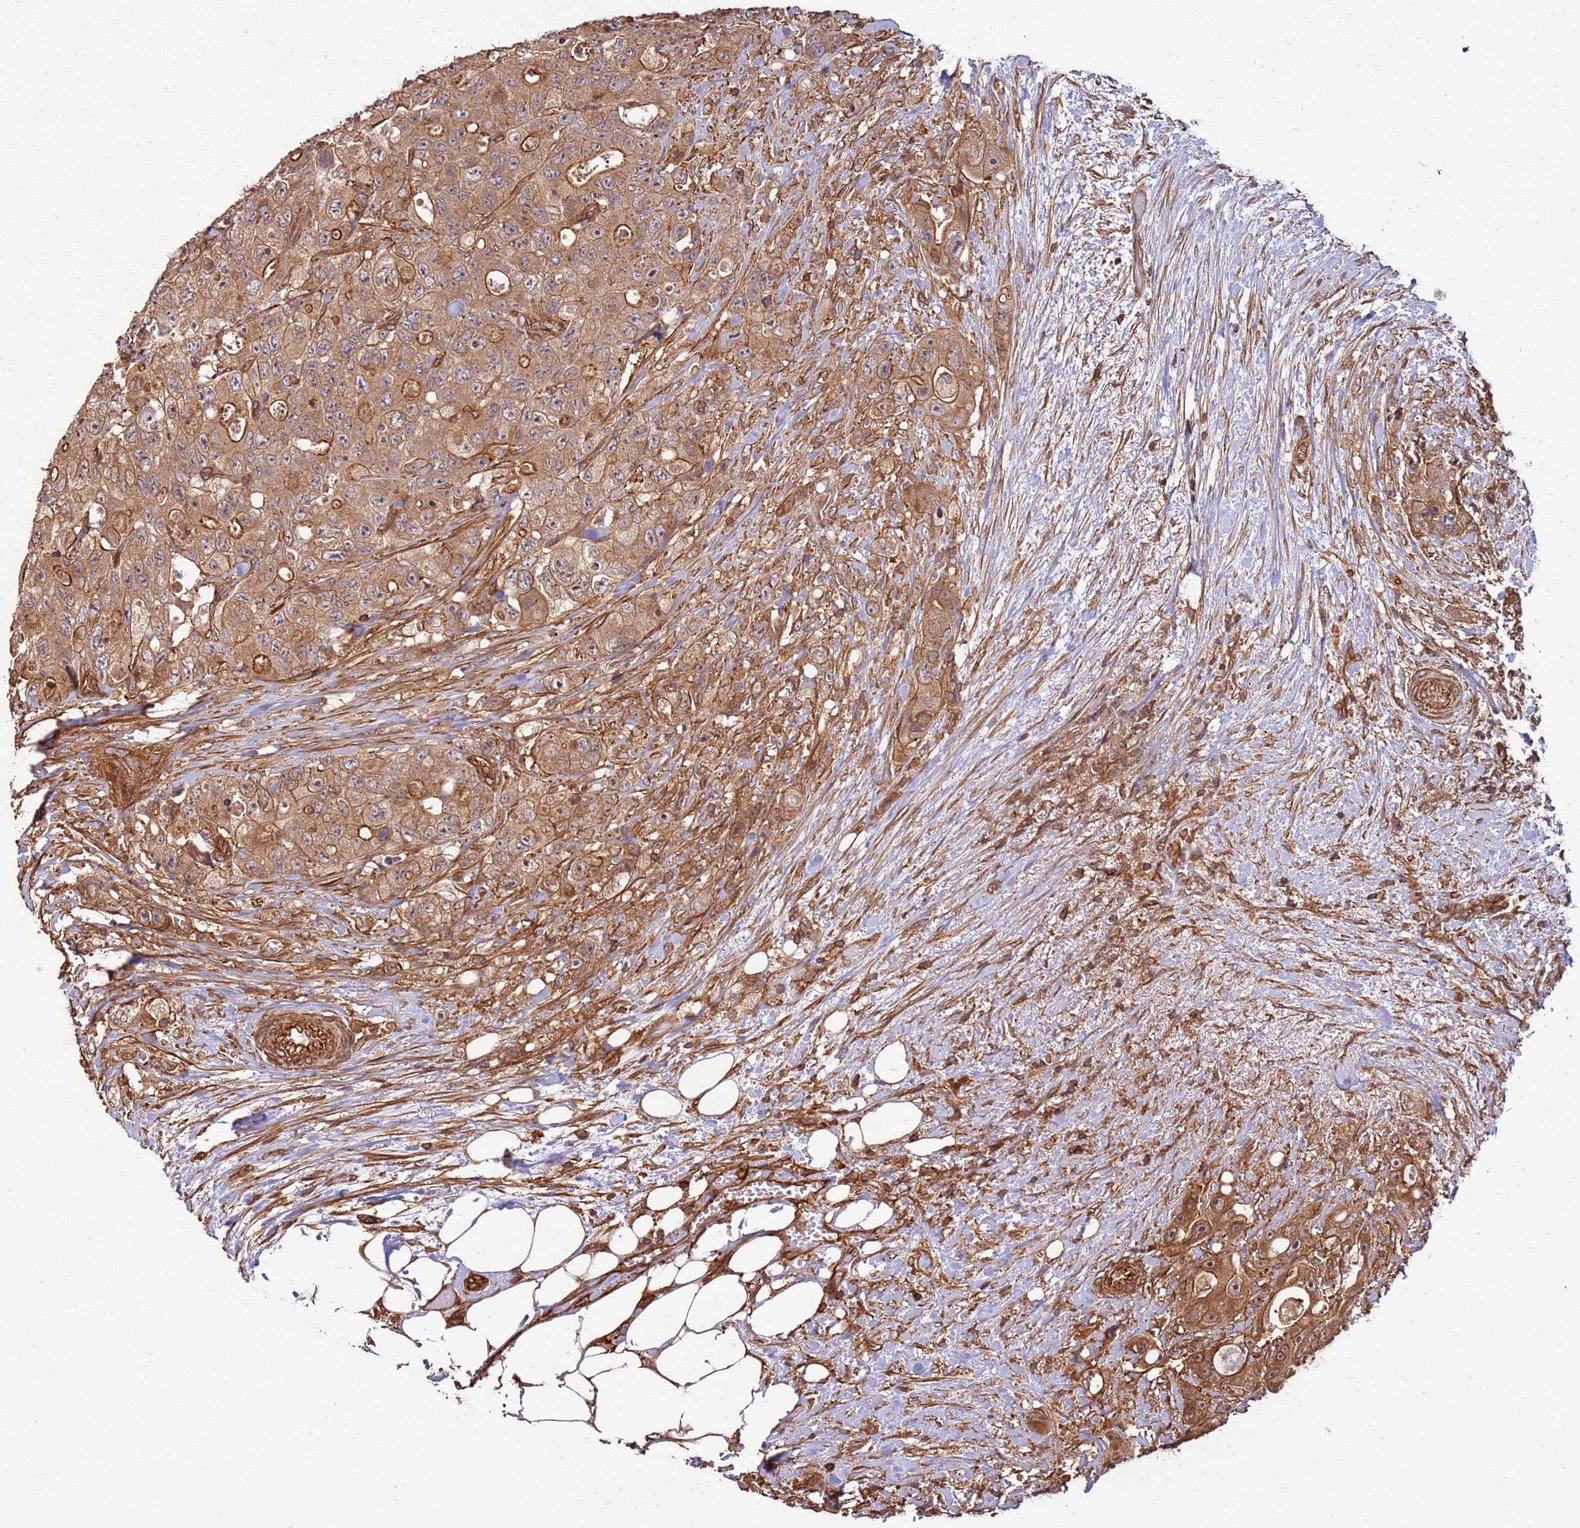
{"staining": {"intensity": "moderate", "quantity": ">75%", "location": "cytoplasmic/membranous"}, "tissue": "colorectal cancer", "cell_type": "Tumor cells", "image_type": "cancer", "snomed": [{"axis": "morphology", "description": "Adenocarcinoma, NOS"}, {"axis": "topography", "description": "Colon"}], "caption": "This is a micrograph of IHC staining of adenocarcinoma (colorectal), which shows moderate expression in the cytoplasmic/membranous of tumor cells.", "gene": "ACVR2A", "patient": {"sex": "female", "age": 46}}